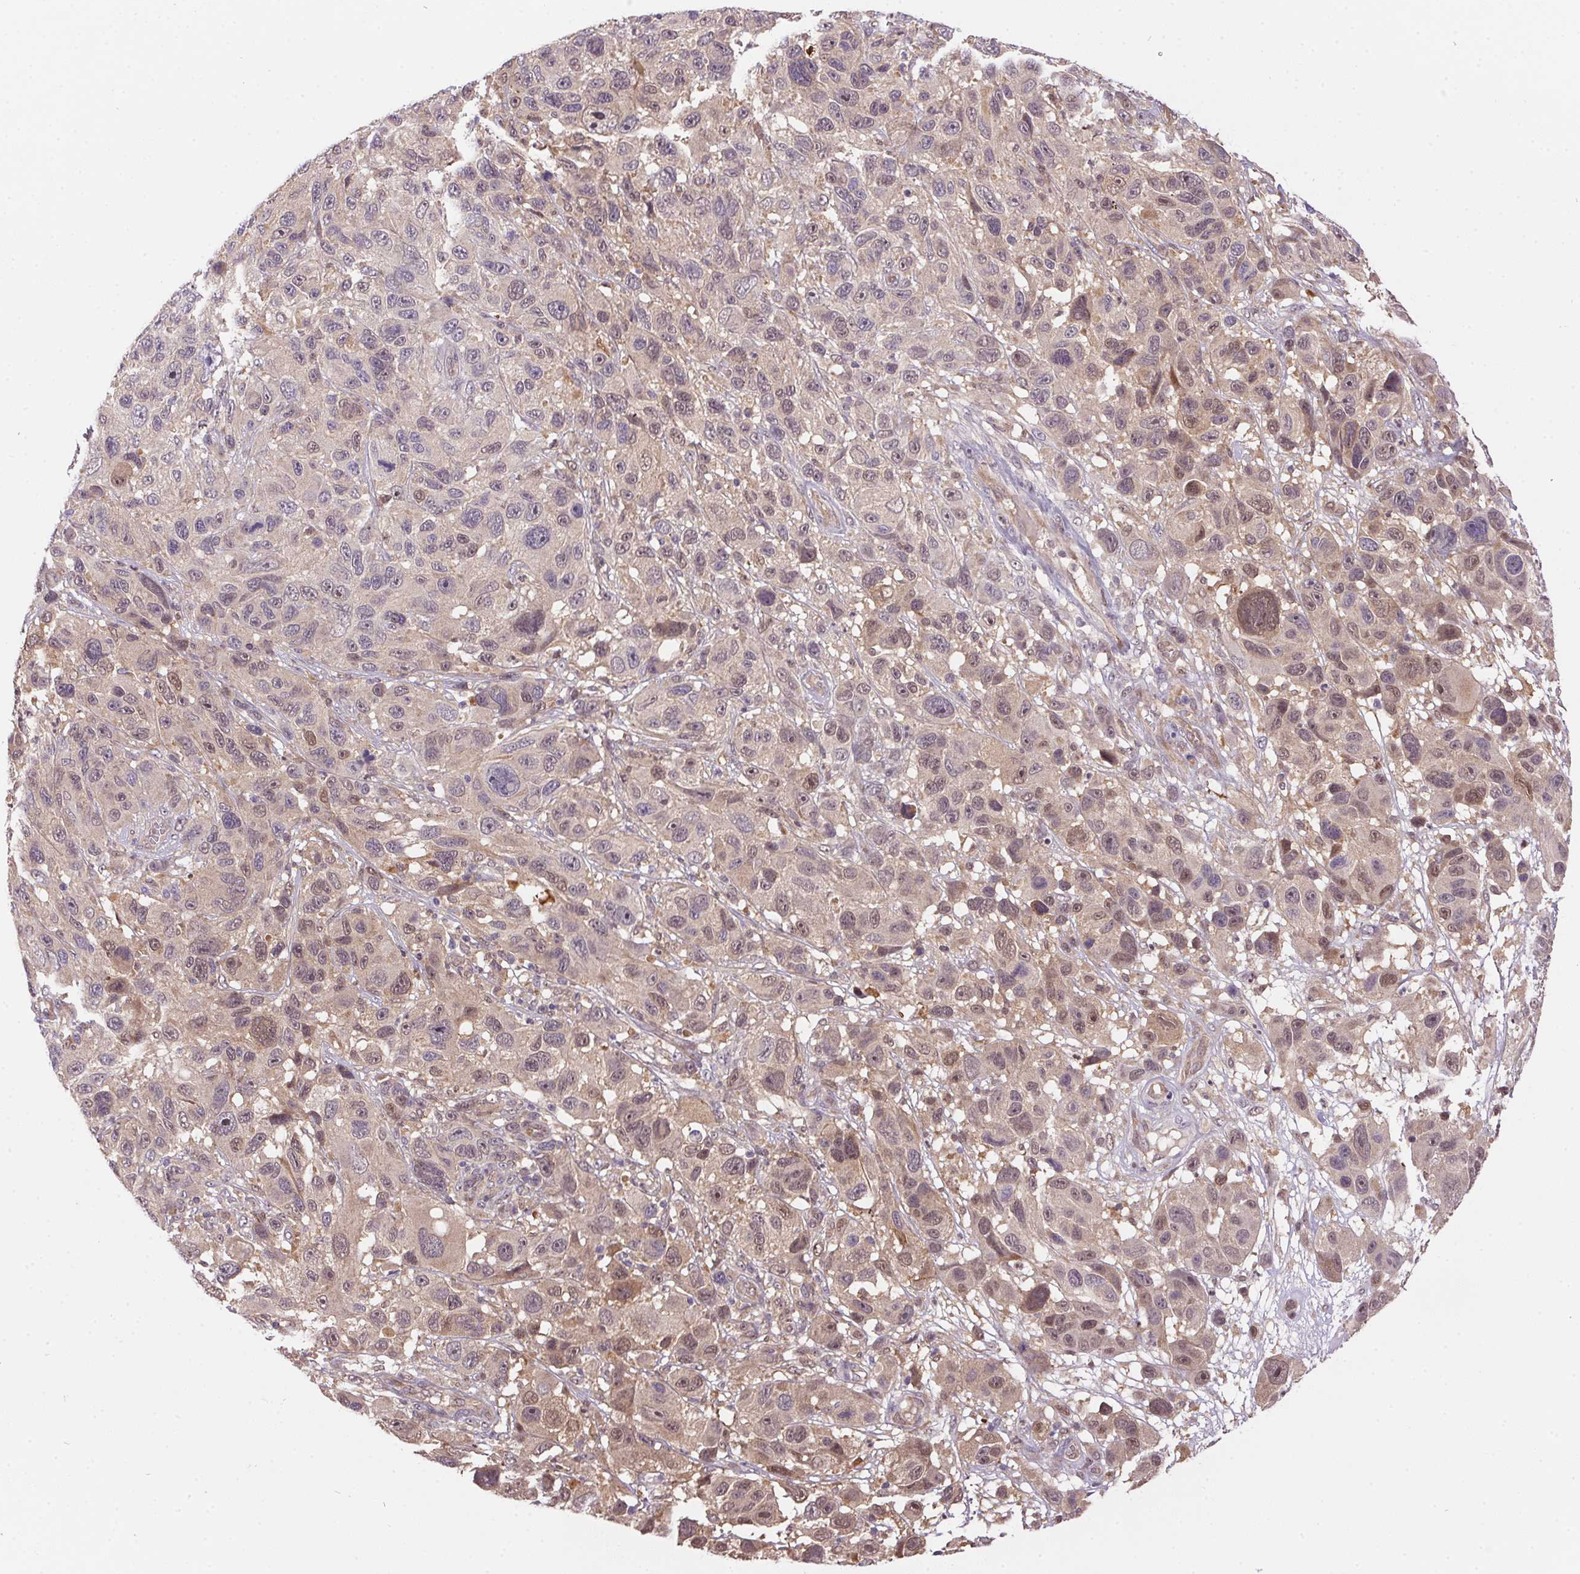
{"staining": {"intensity": "weak", "quantity": "<25%", "location": "cytoplasmic/membranous,nuclear"}, "tissue": "melanoma", "cell_type": "Tumor cells", "image_type": "cancer", "snomed": [{"axis": "morphology", "description": "Malignant melanoma, NOS"}, {"axis": "topography", "description": "Skin"}], "caption": "IHC micrograph of melanoma stained for a protein (brown), which displays no positivity in tumor cells.", "gene": "NUDT16", "patient": {"sex": "male", "age": 53}}